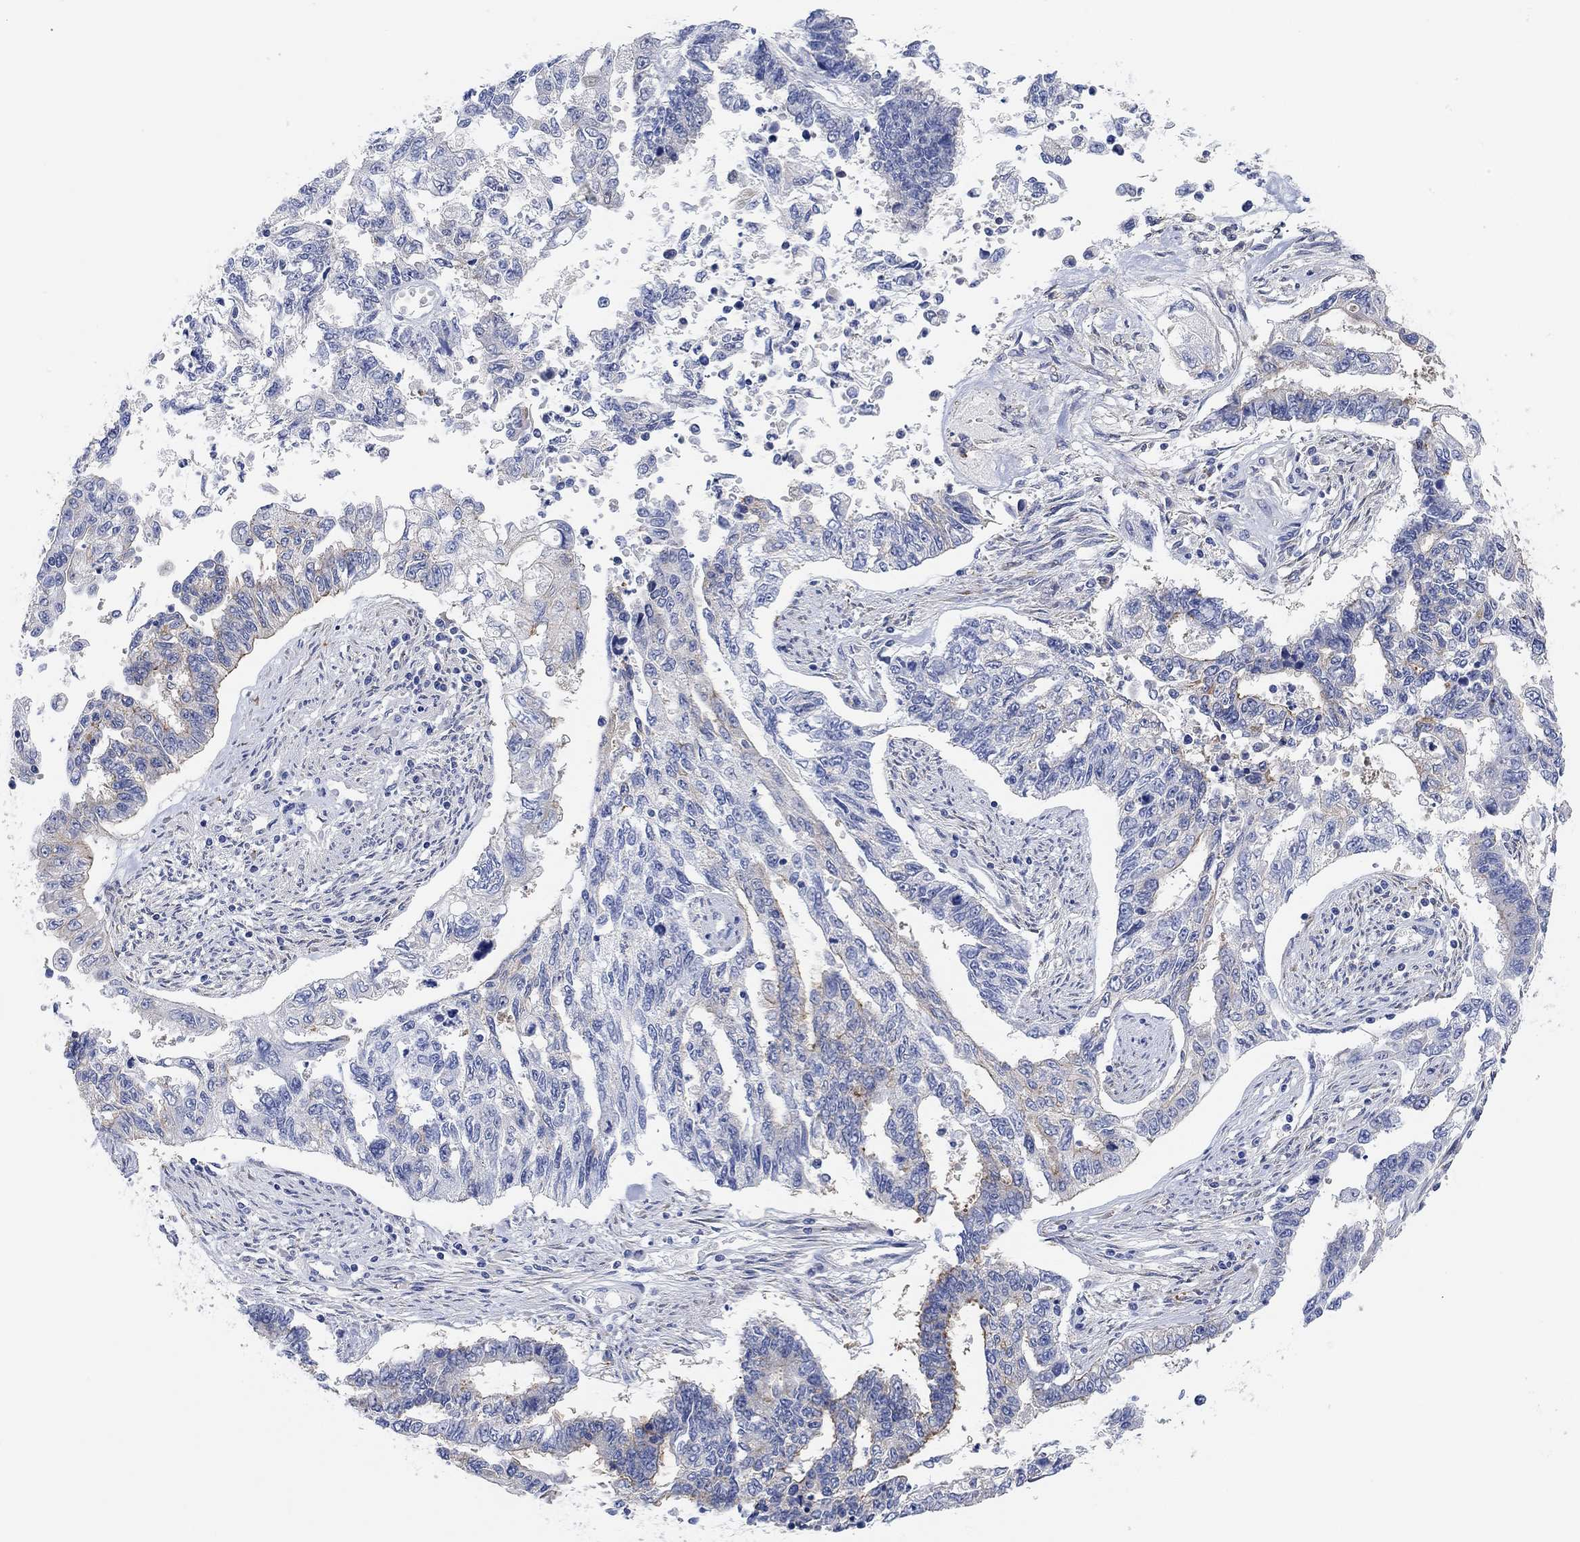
{"staining": {"intensity": "weak", "quantity": "<25%", "location": "cytoplasmic/membranous"}, "tissue": "endometrial cancer", "cell_type": "Tumor cells", "image_type": "cancer", "snomed": [{"axis": "morphology", "description": "Adenocarcinoma, NOS"}, {"axis": "topography", "description": "Uterus"}], "caption": "Tumor cells are negative for protein expression in human endometrial adenocarcinoma. (IHC, brightfield microscopy, high magnification).", "gene": "RGS1", "patient": {"sex": "female", "age": 59}}